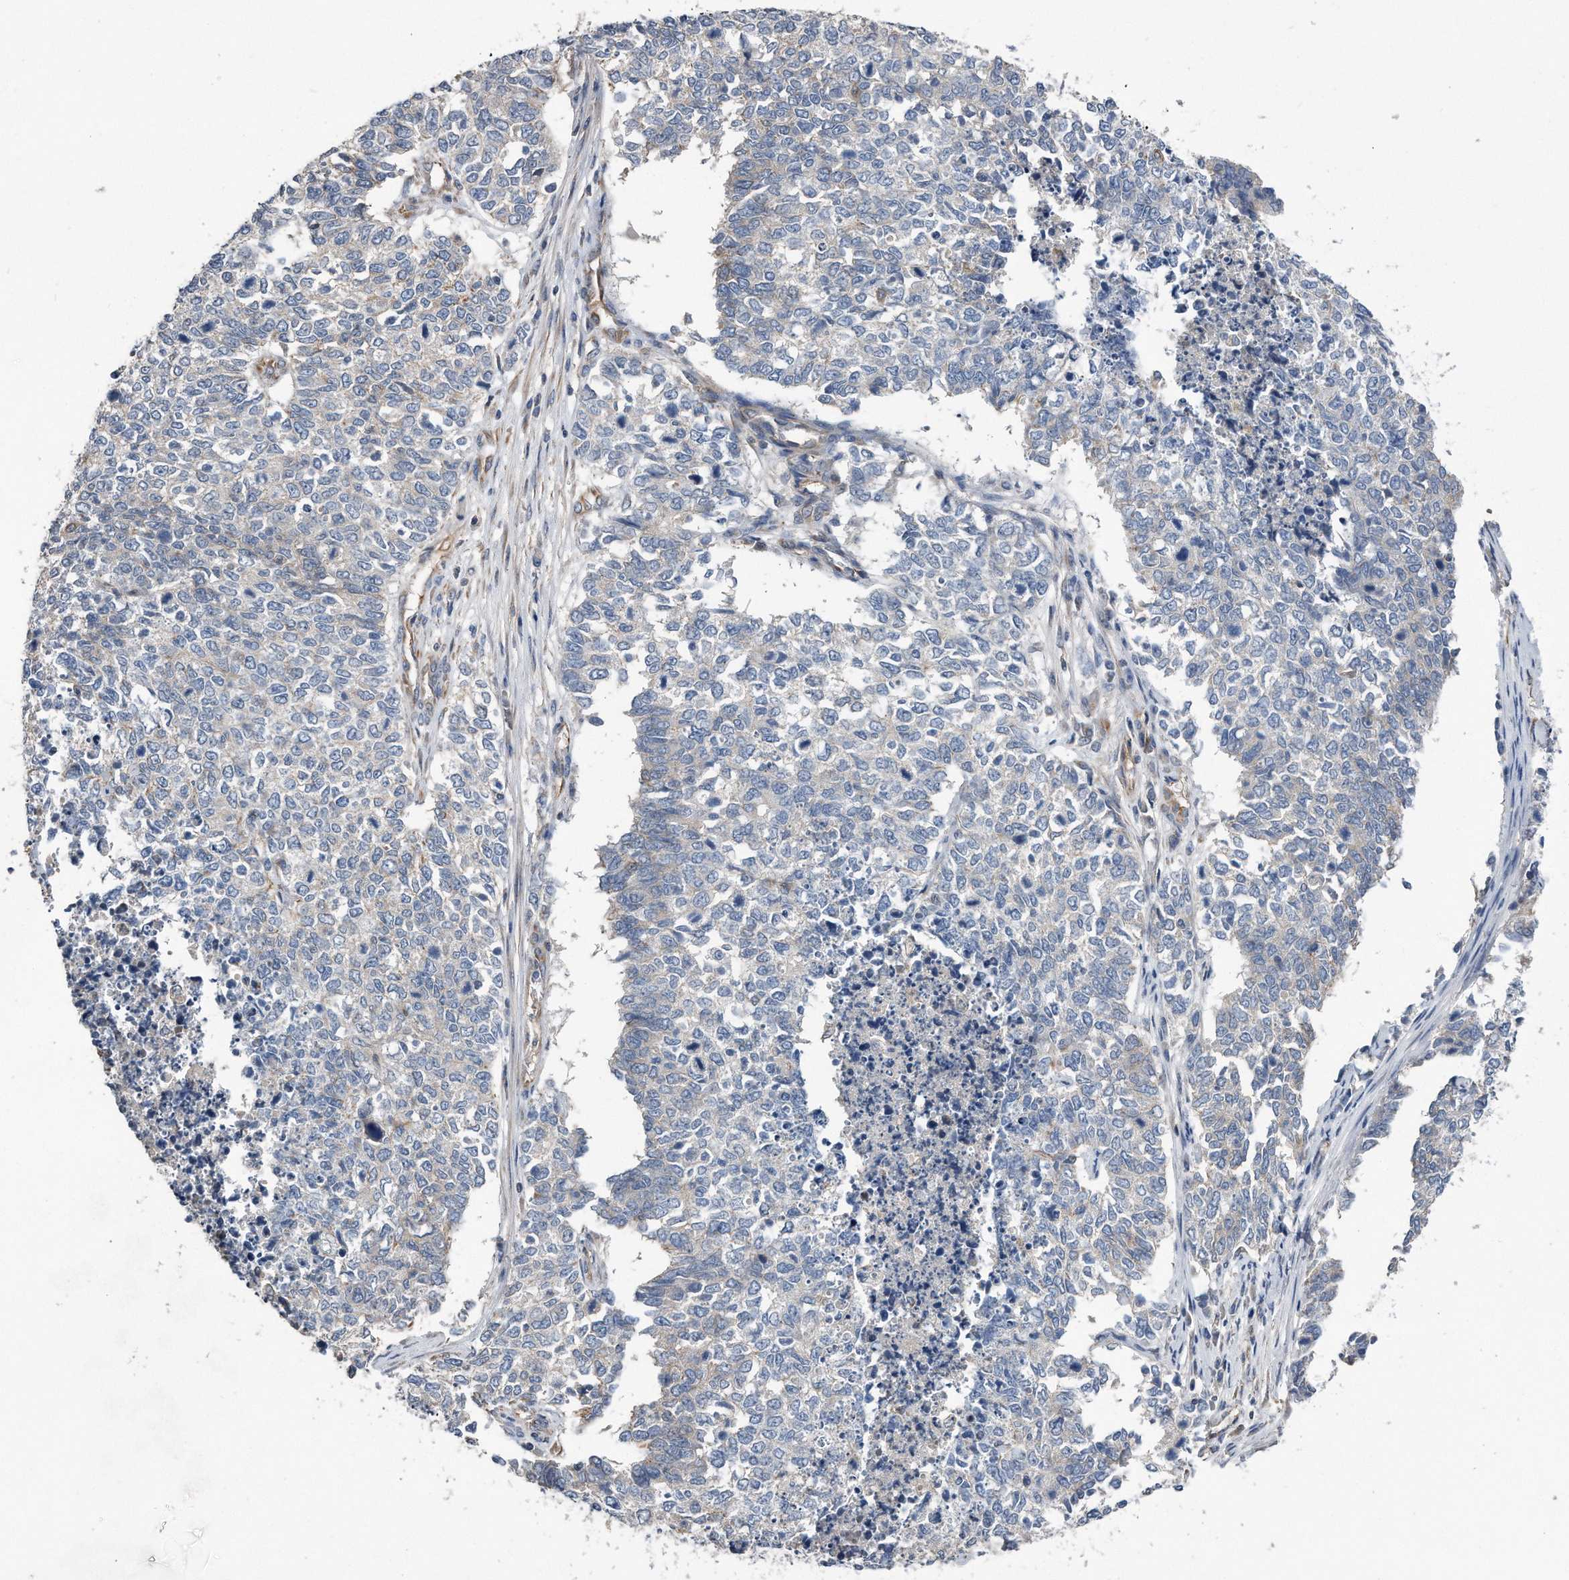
{"staining": {"intensity": "negative", "quantity": "none", "location": "none"}, "tissue": "cervical cancer", "cell_type": "Tumor cells", "image_type": "cancer", "snomed": [{"axis": "morphology", "description": "Squamous cell carcinoma, NOS"}, {"axis": "topography", "description": "Cervix"}], "caption": "This is an immunohistochemistry histopathology image of human cervical cancer (squamous cell carcinoma). There is no positivity in tumor cells.", "gene": "GPC1", "patient": {"sex": "female", "age": 63}}